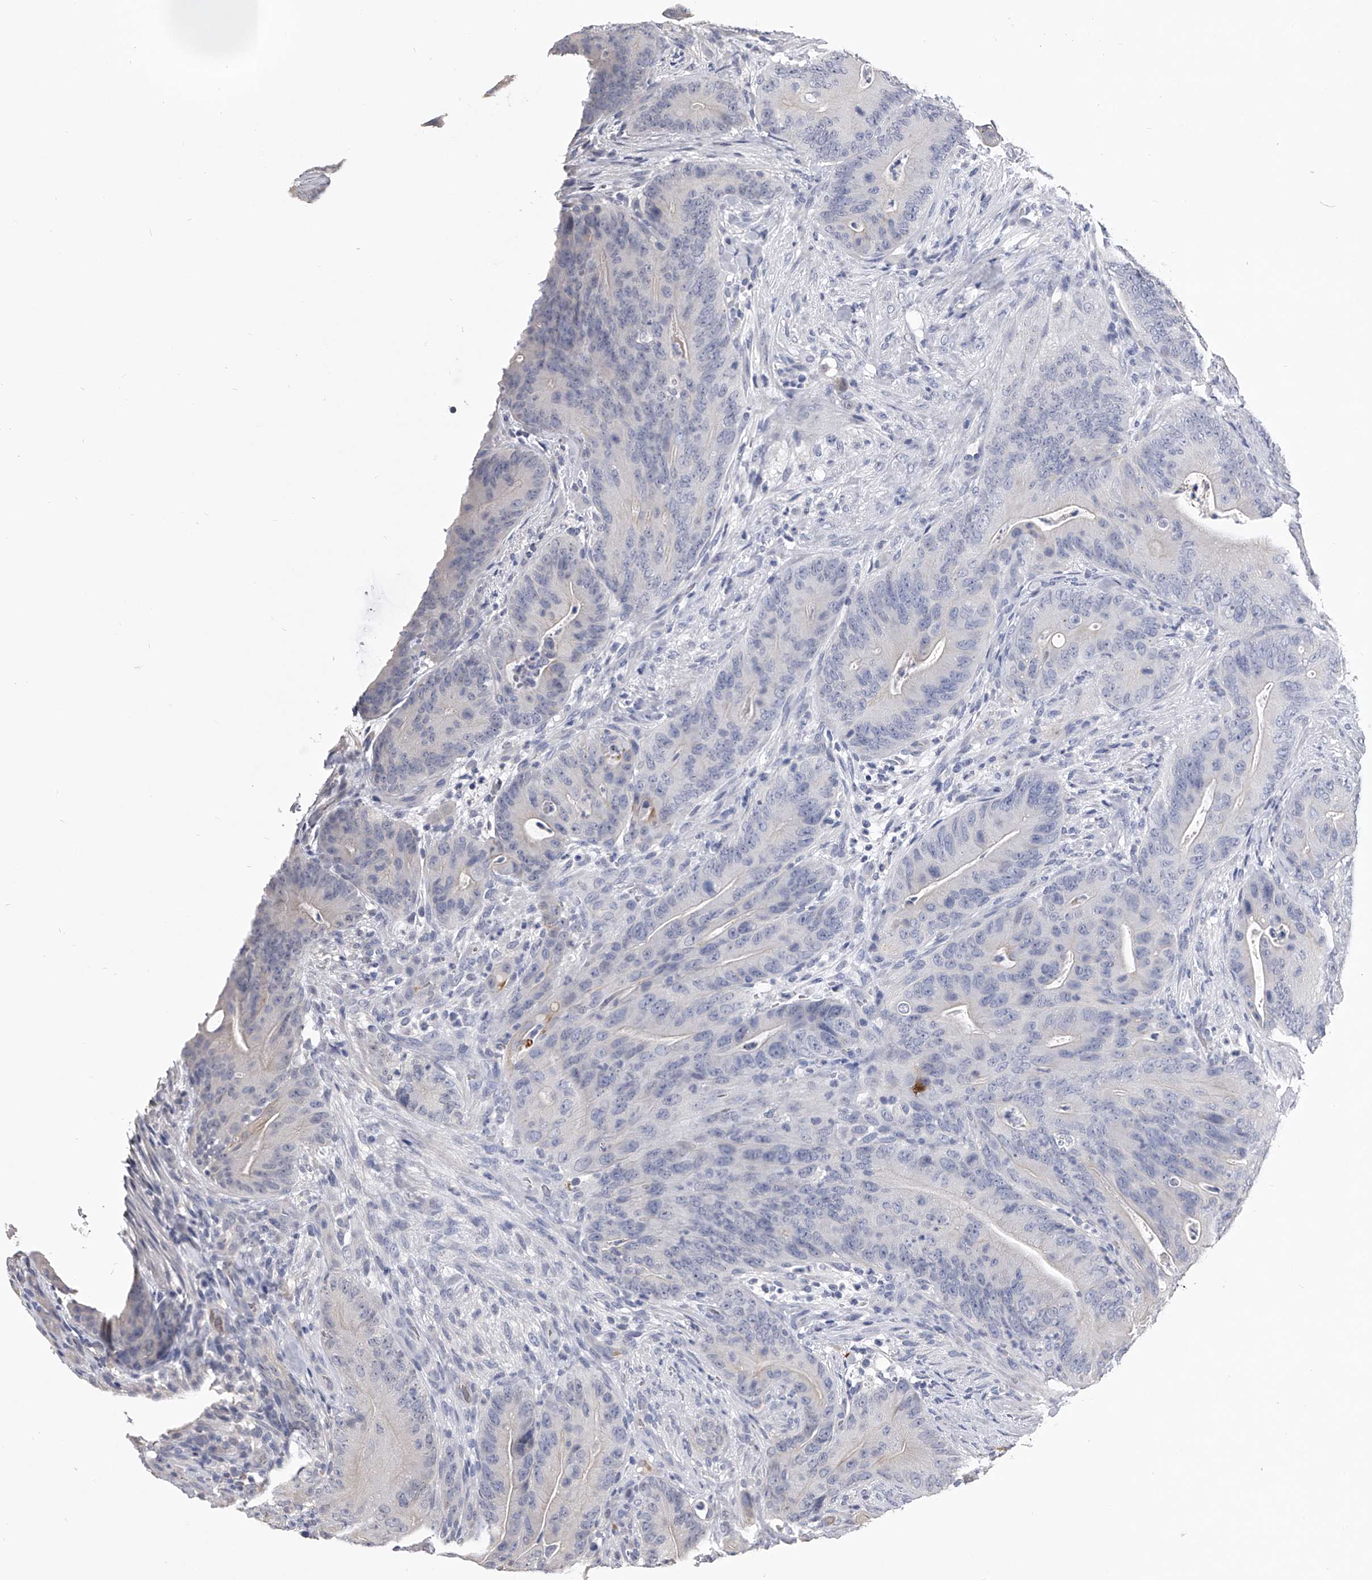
{"staining": {"intensity": "negative", "quantity": "none", "location": "none"}, "tissue": "colorectal cancer", "cell_type": "Tumor cells", "image_type": "cancer", "snomed": [{"axis": "morphology", "description": "Normal tissue, NOS"}, {"axis": "topography", "description": "Colon"}], "caption": "Colorectal cancer was stained to show a protein in brown. There is no significant positivity in tumor cells. Brightfield microscopy of immunohistochemistry stained with DAB (brown) and hematoxylin (blue), captured at high magnification.", "gene": "MDN1", "patient": {"sex": "female", "age": 82}}